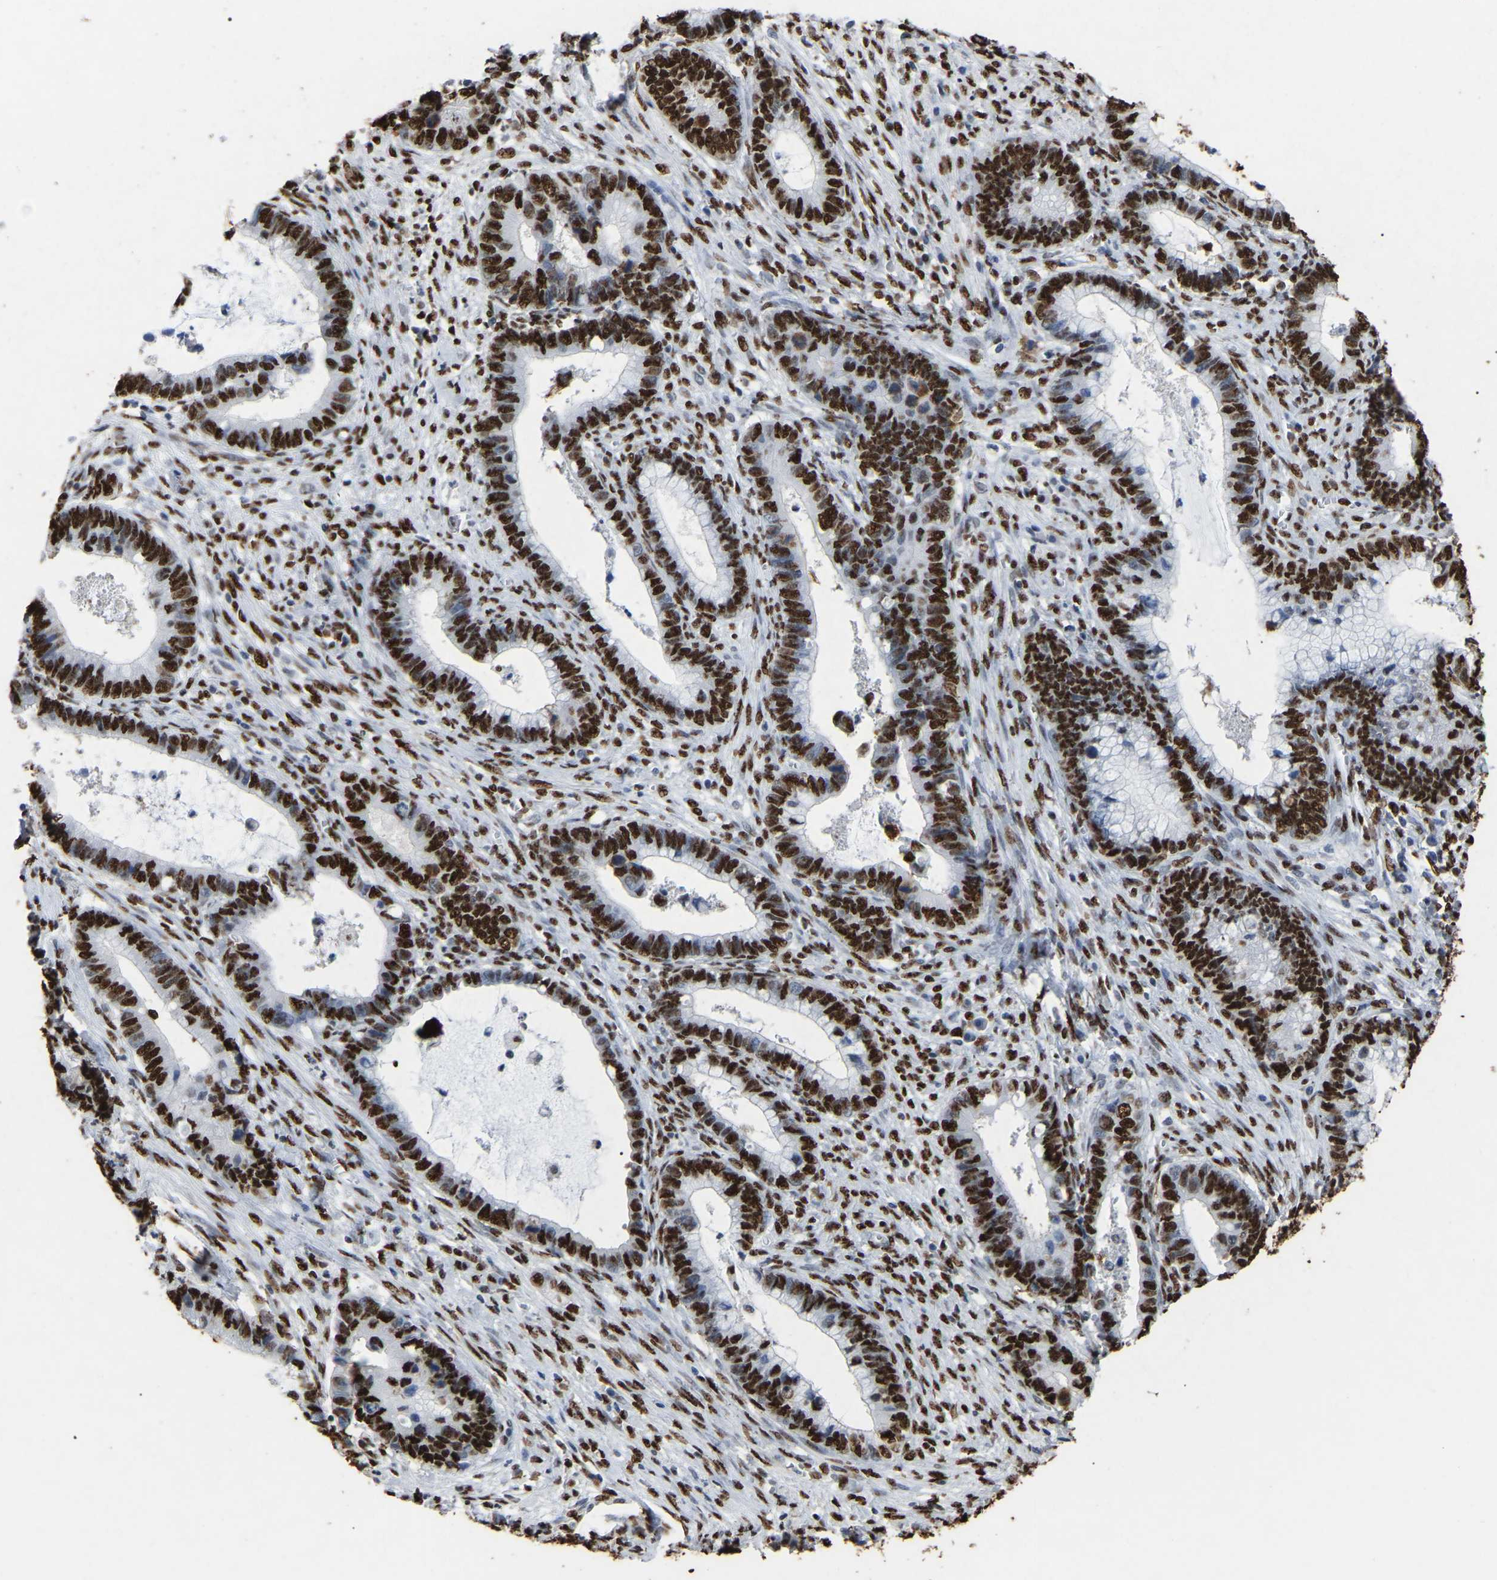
{"staining": {"intensity": "strong", "quantity": ">75%", "location": "nuclear"}, "tissue": "cervical cancer", "cell_type": "Tumor cells", "image_type": "cancer", "snomed": [{"axis": "morphology", "description": "Adenocarcinoma, NOS"}, {"axis": "topography", "description": "Cervix"}], "caption": "Strong nuclear positivity is identified in approximately >75% of tumor cells in adenocarcinoma (cervical). (Brightfield microscopy of DAB IHC at high magnification).", "gene": "RBL2", "patient": {"sex": "female", "age": 44}}